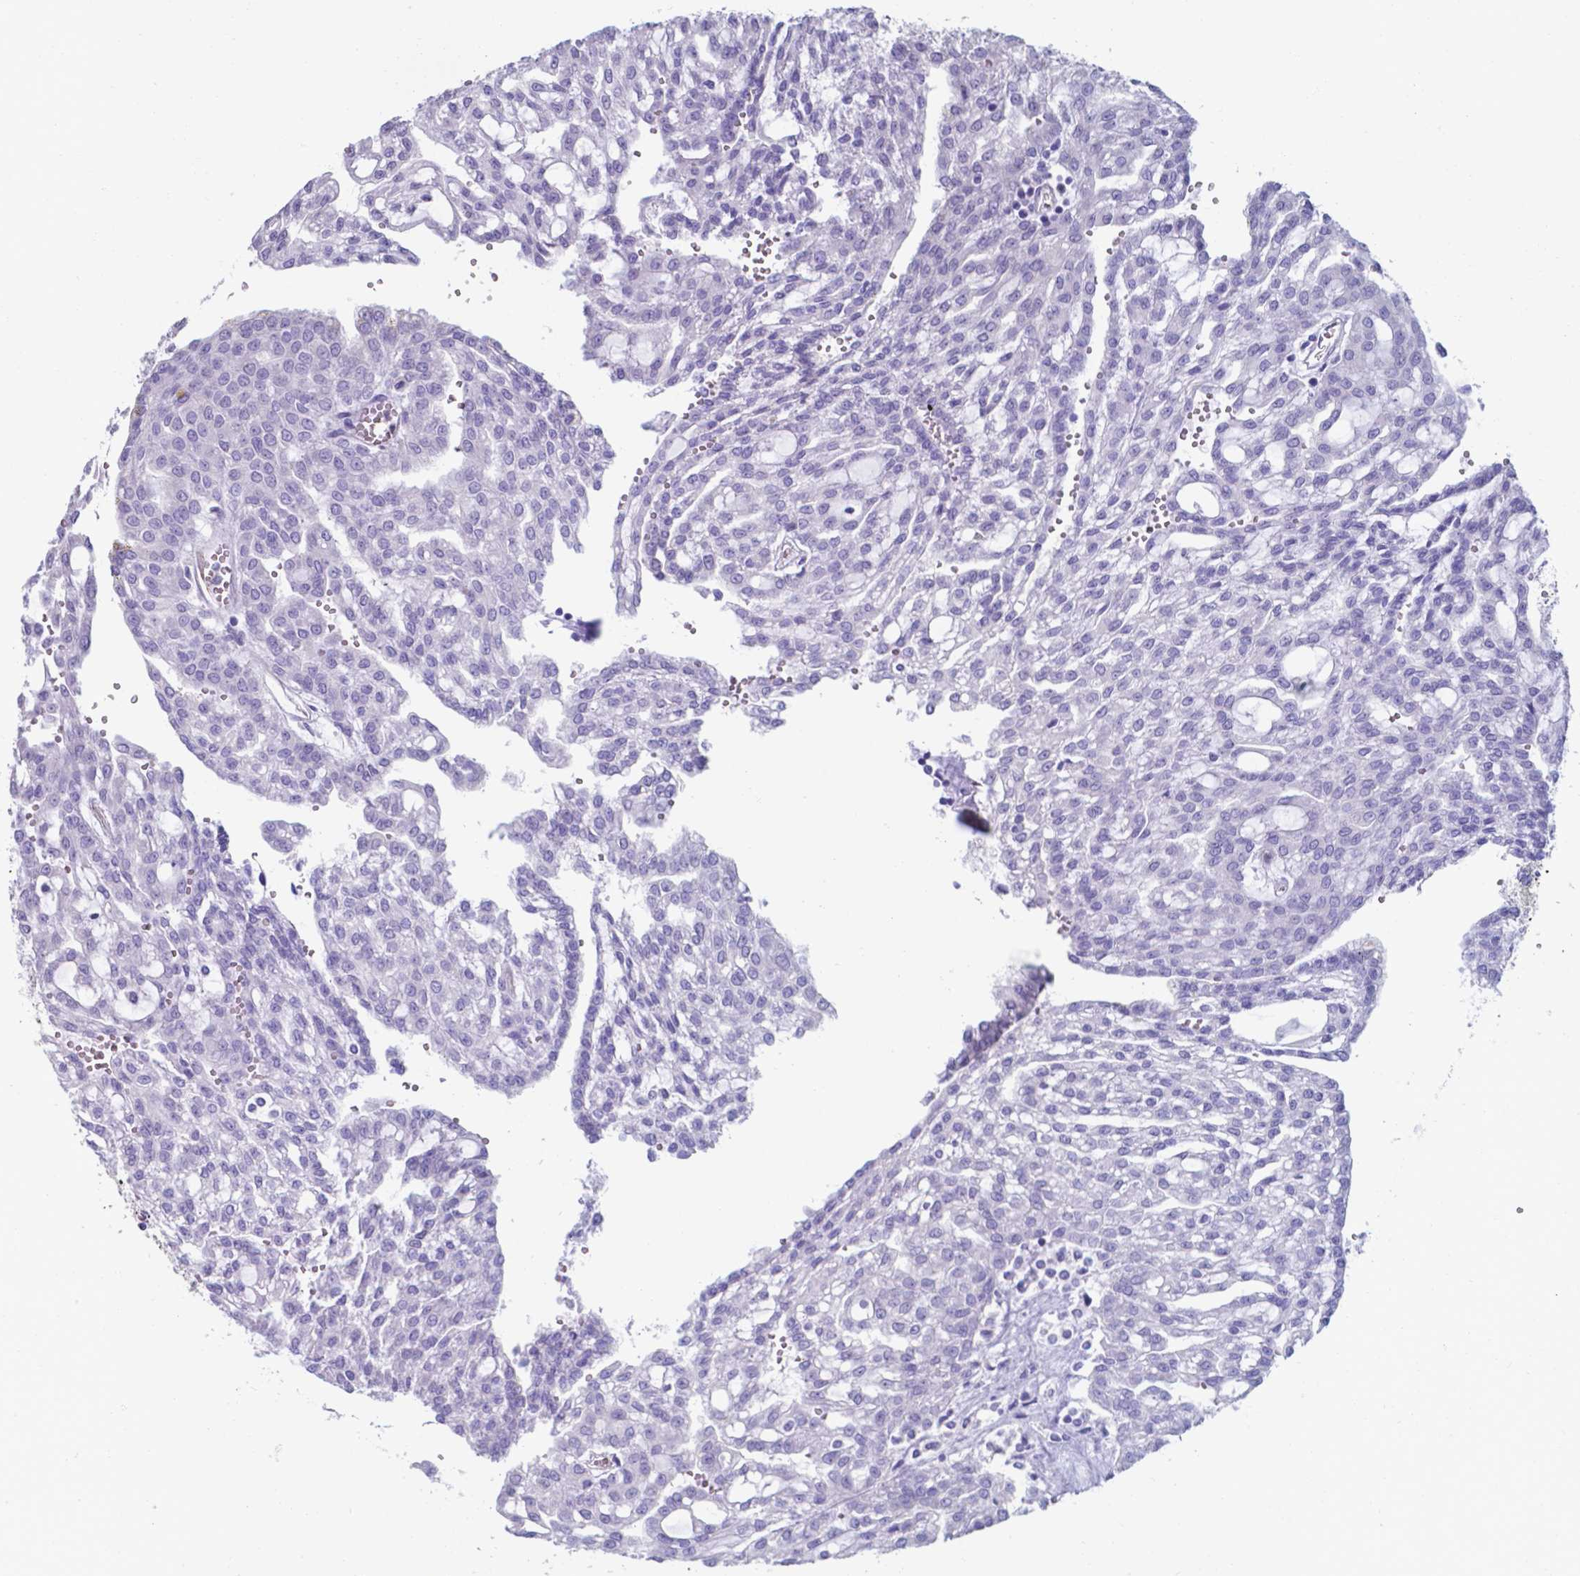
{"staining": {"intensity": "negative", "quantity": "none", "location": "none"}, "tissue": "renal cancer", "cell_type": "Tumor cells", "image_type": "cancer", "snomed": [{"axis": "morphology", "description": "Adenocarcinoma, NOS"}, {"axis": "topography", "description": "Kidney"}], "caption": "A high-resolution histopathology image shows immunohistochemistry staining of renal cancer, which reveals no significant positivity in tumor cells. (Brightfield microscopy of DAB (3,3'-diaminobenzidine) immunohistochemistry at high magnification).", "gene": "UBE2J1", "patient": {"sex": "male", "age": 63}}